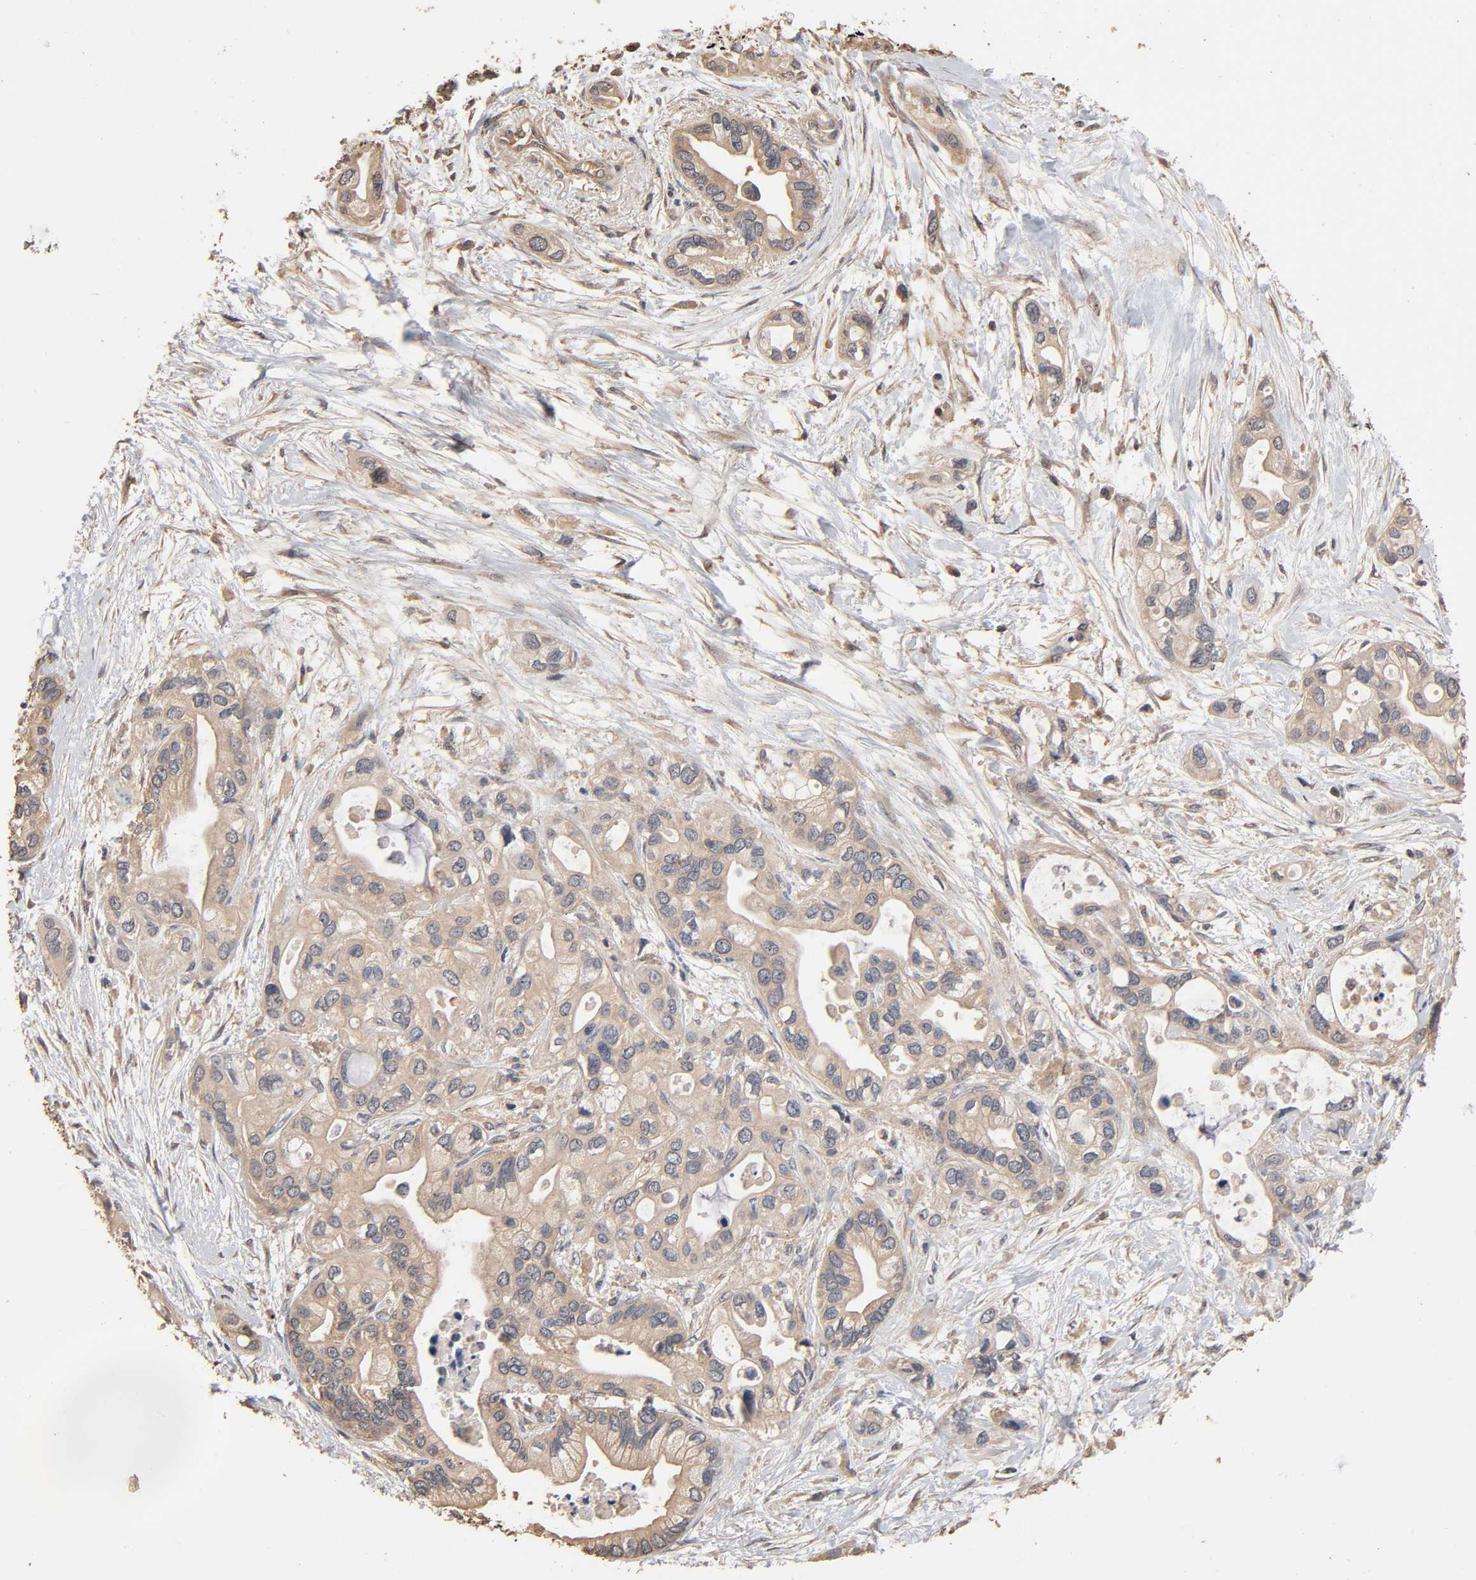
{"staining": {"intensity": "weak", "quantity": ">75%", "location": "cytoplasmic/membranous"}, "tissue": "pancreatic cancer", "cell_type": "Tumor cells", "image_type": "cancer", "snomed": [{"axis": "morphology", "description": "Adenocarcinoma, NOS"}, {"axis": "topography", "description": "Pancreas"}], "caption": "IHC image of pancreatic cancer (adenocarcinoma) stained for a protein (brown), which demonstrates low levels of weak cytoplasmic/membranous positivity in about >75% of tumor cells.", "gene": "ARHGEF7", "patient": {"sex": "female", "age": 77}}